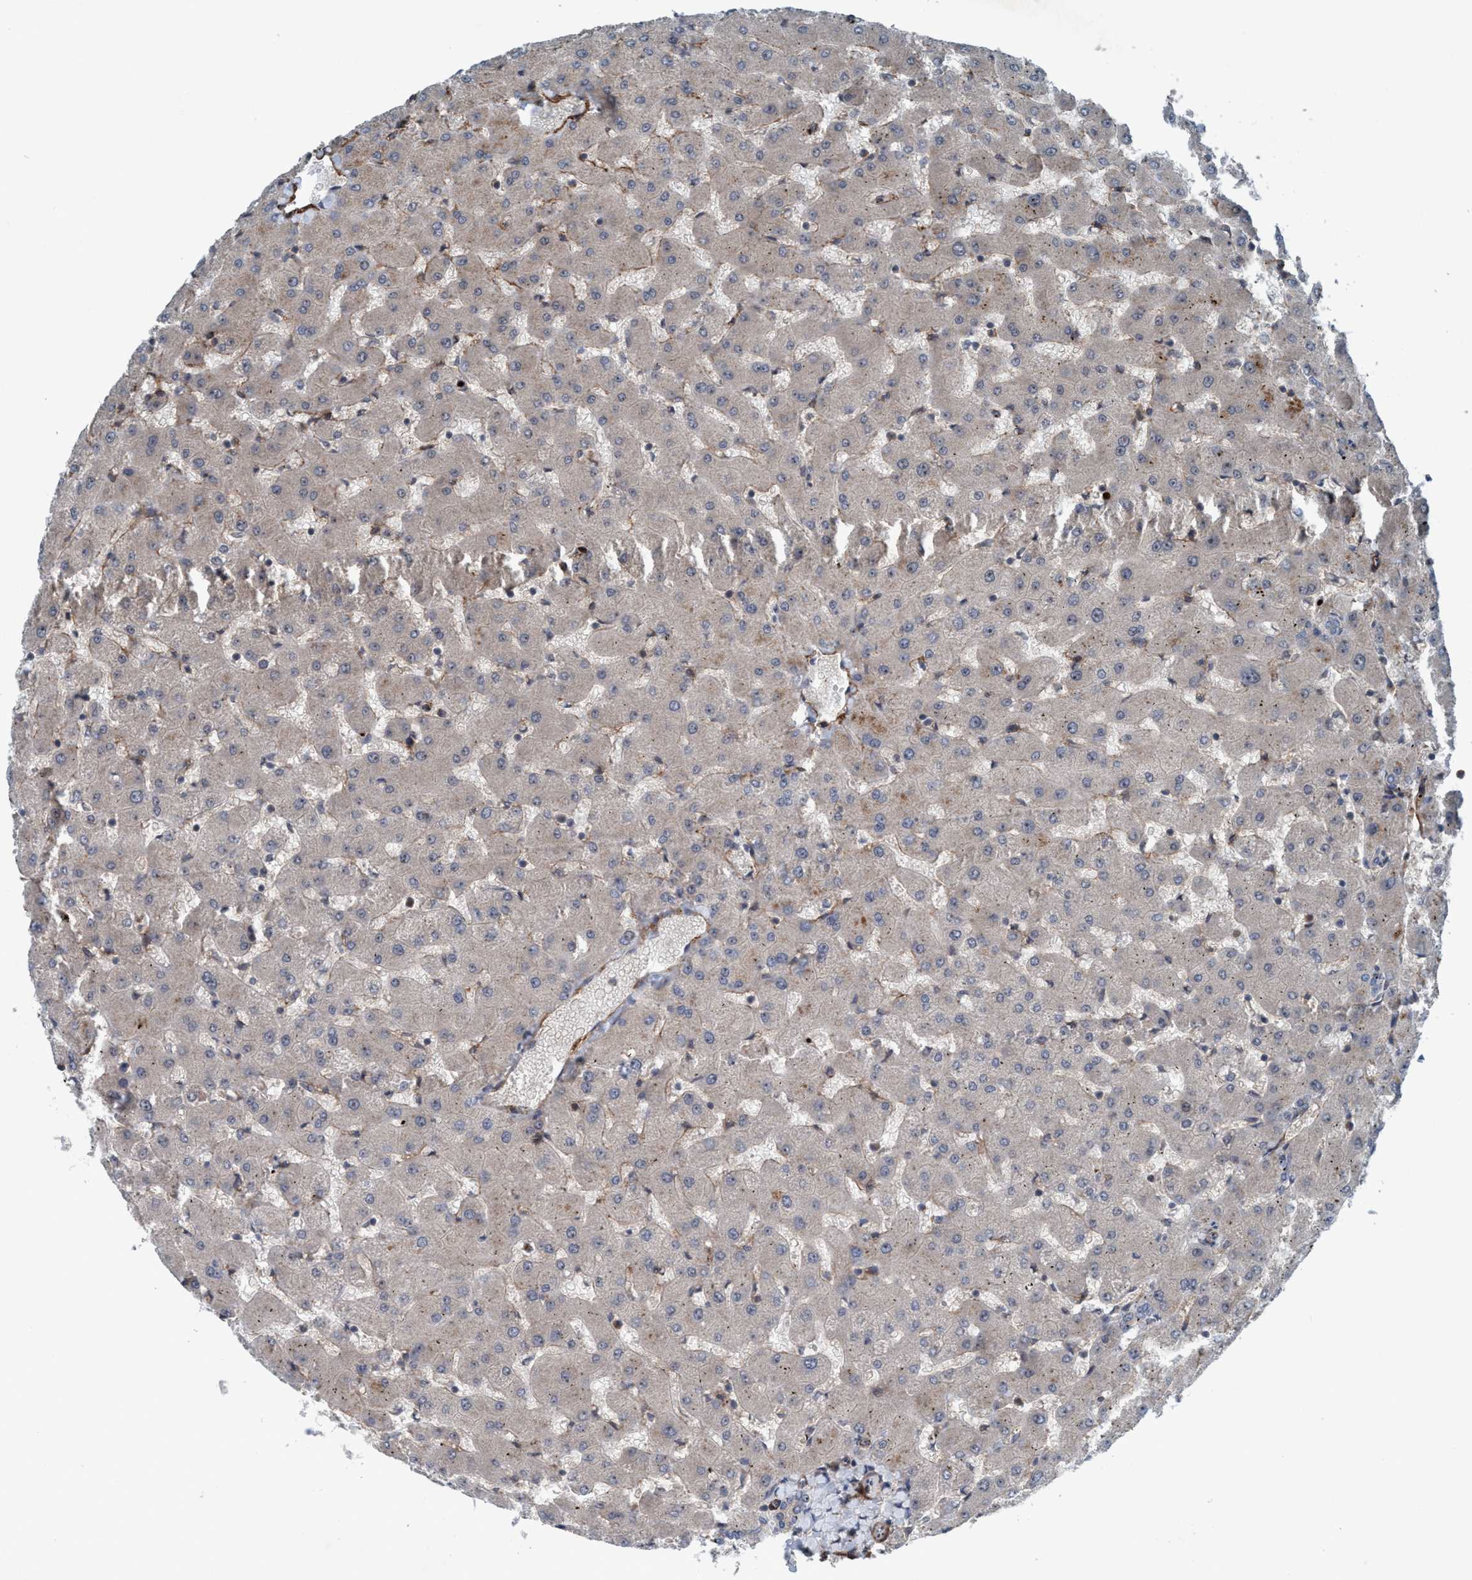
{"staining": {"intensity": "negative", "quantity": "none", "location": "none"}, "tissue": "liver", "cell_type": "Cholangiocytes", "image_type": "normal", "snomed": [{"axis": "morphology", "description": "Normal tissue, NOS"}, {"axis": "topography", "description": "Liver"}], "caption": "This is a photomicrograph of immunohistochemistry (IHC) staining of benign liver, which shows no positivity in cholangiocytes. (Stains: DAB (3,3'-diaminobenzidine) immunohistochemistry with hematoxylin counter stain, Microscopy: brightfield microscopy at high magnification).", "gene": "NISCH", "patient": {"sex": "female", "age": 63}}